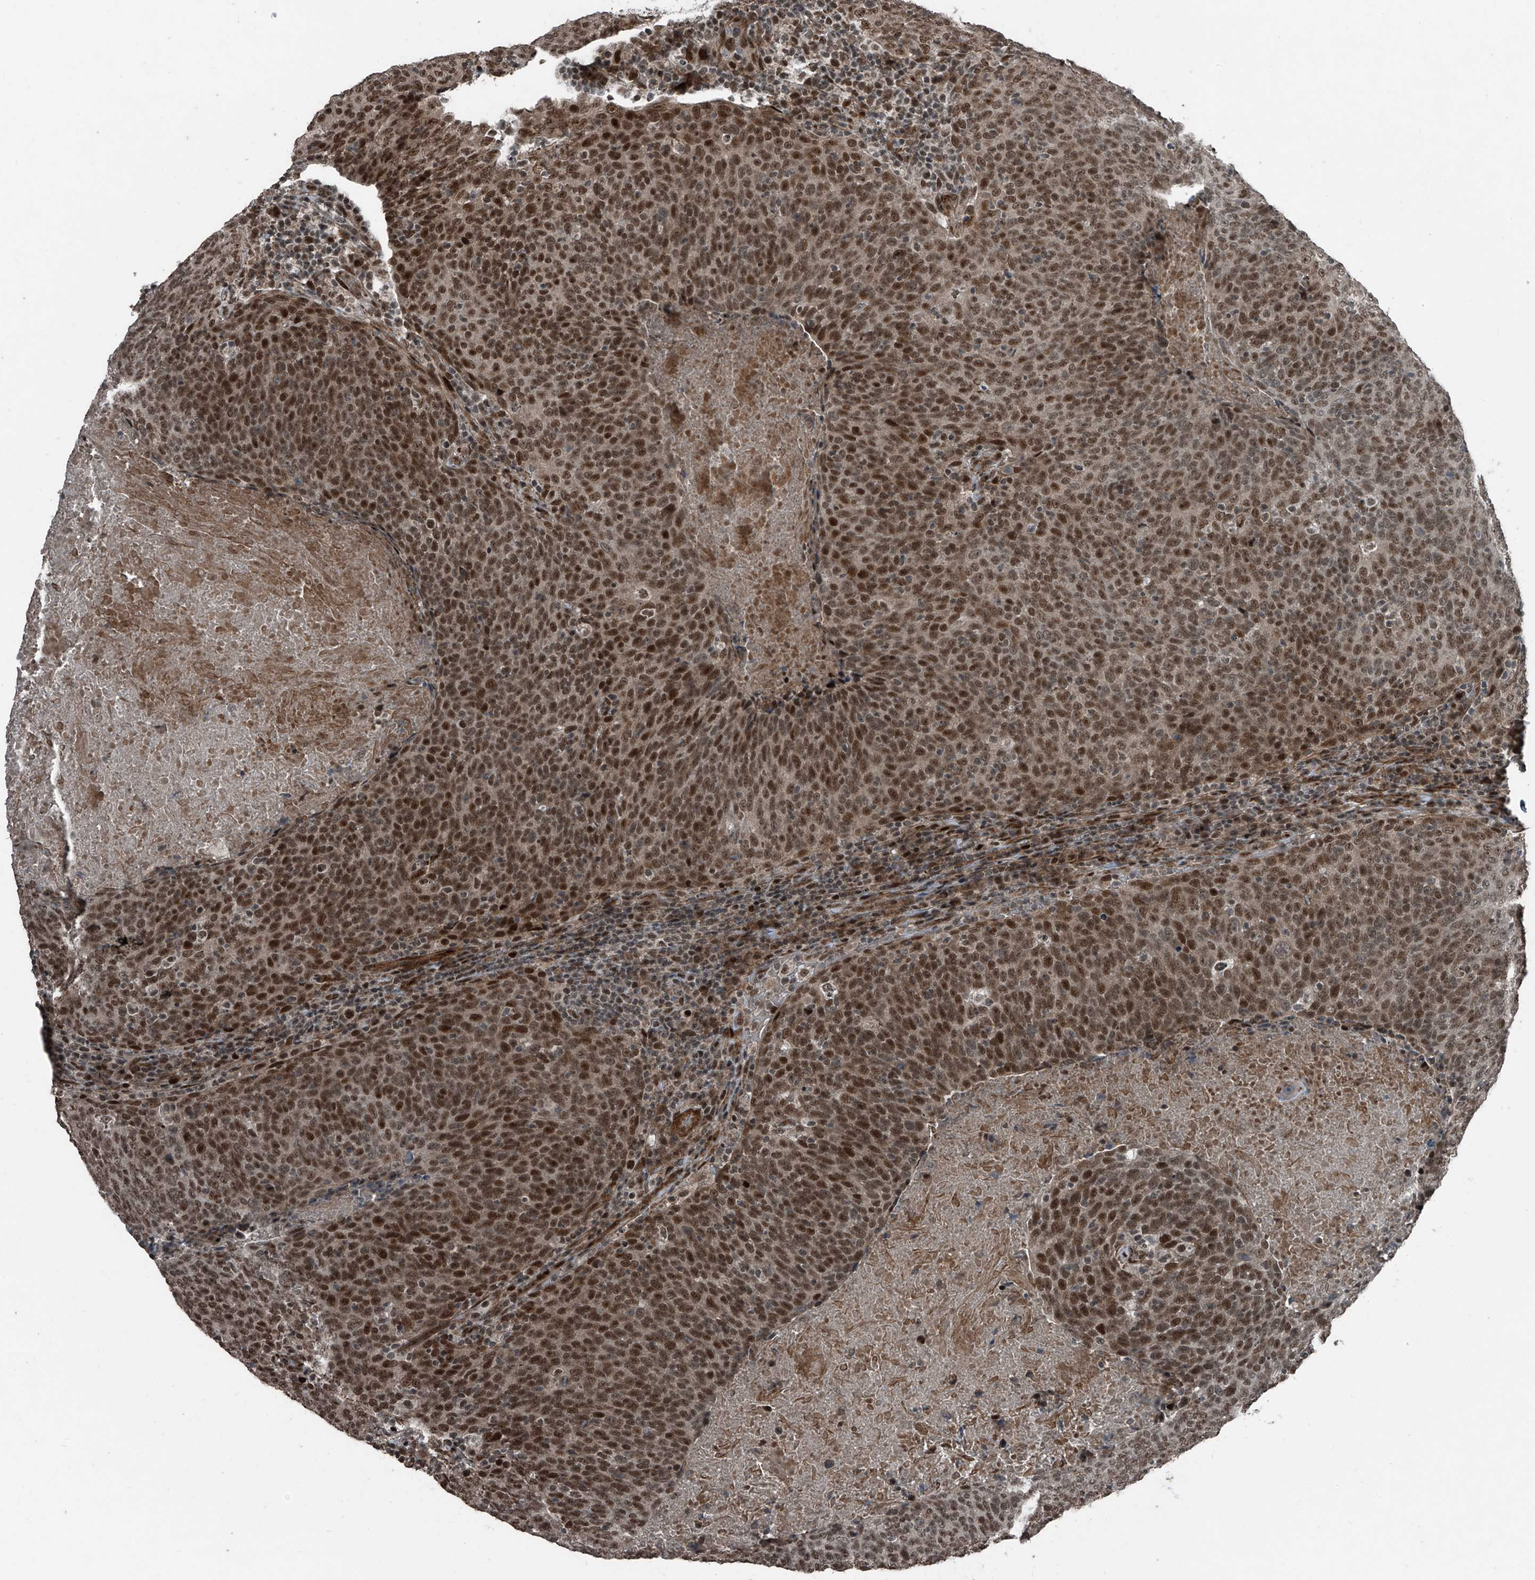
{"staining": {"intensity": "moderate", "quantity": ">75%", "location": "nuclear"}, "tissue": "head and neck cancer", "cell_type": "Tumor cells", "image_type": "cancer", "snomed": [{"axis": "morphology", "description": "Squamous cell carcinoma, NOS"}, {"axis": "morphology", "description": "Squamous cell carcinoma, metastatic, NOS"}, {"axis": "topography", "description": "Lymph node"}, {"axis": "topography", "description": "Head-Neck"}], "caption": "Head and neck cancer (squamous cell carcinoma) stained for a protein (brown) displays moderate nuclear positive positivity in about >75% of tumor cells.", "gene": "ZNF570", "patient": {"sex": "male", "age": 62}}